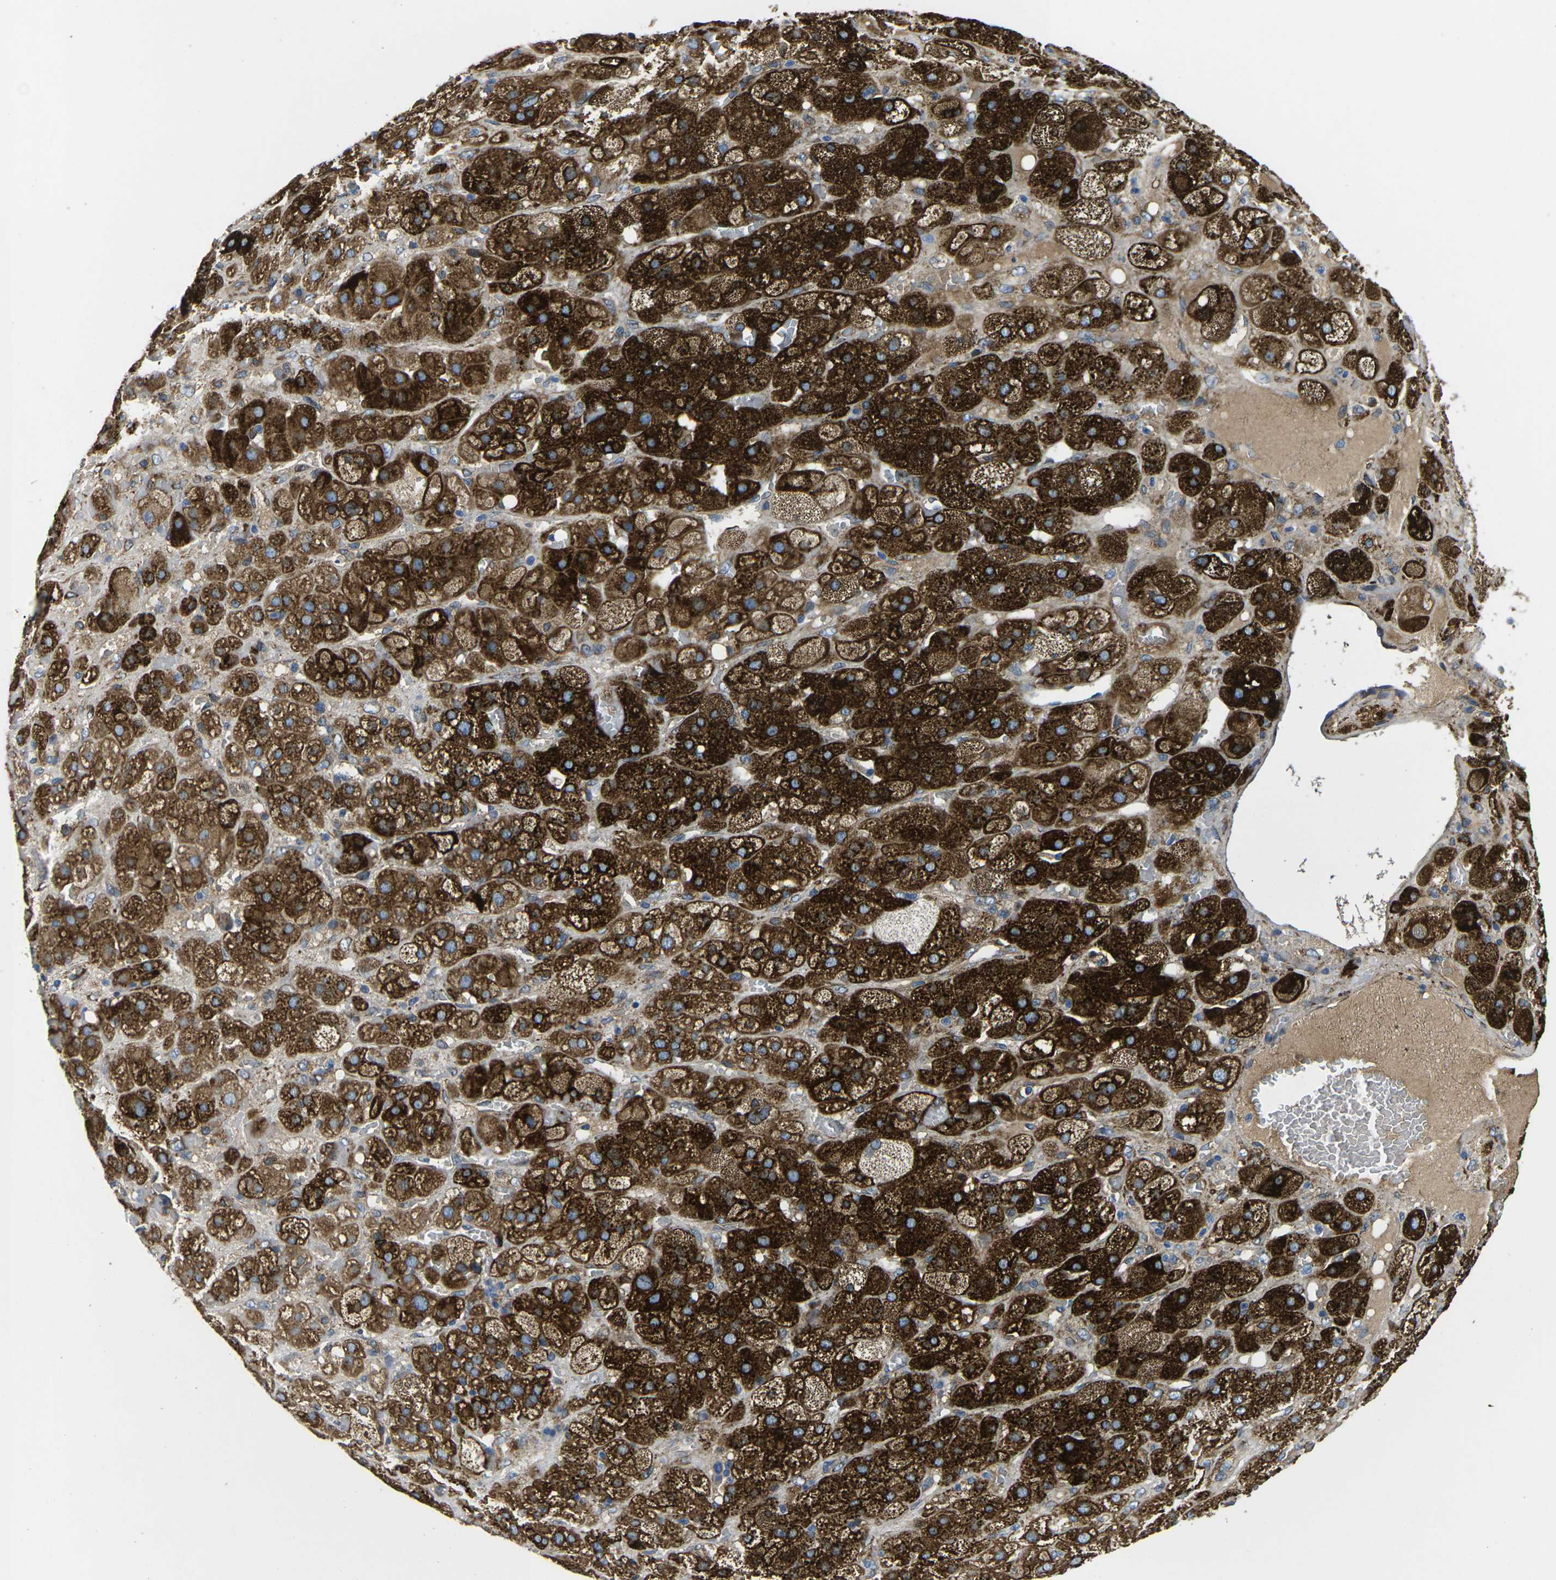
{"staining": {"intensity": "strong", "quantity": ">75%", "location": "cytoplasmic/membranous"}, "tissue": "adrenal gland", "cell_type": "Glandular cells", "image_type": "normal", "snomed": [{"axis": "morphology", "description": "Normal tissue, NOS"}, {"axis": "topography", "description": "Adrenal gland"}], "caption": "Brown immunohistochemical staining in unremarkable human adrenal gland displays strong cytoplasmic/membranous expression in about >75% of glandular cells. The protein is shown in brown color, while the nuclei are stained blue.", "gene": "PDZD8", "patient": {"sex": "female", "age": 47}}